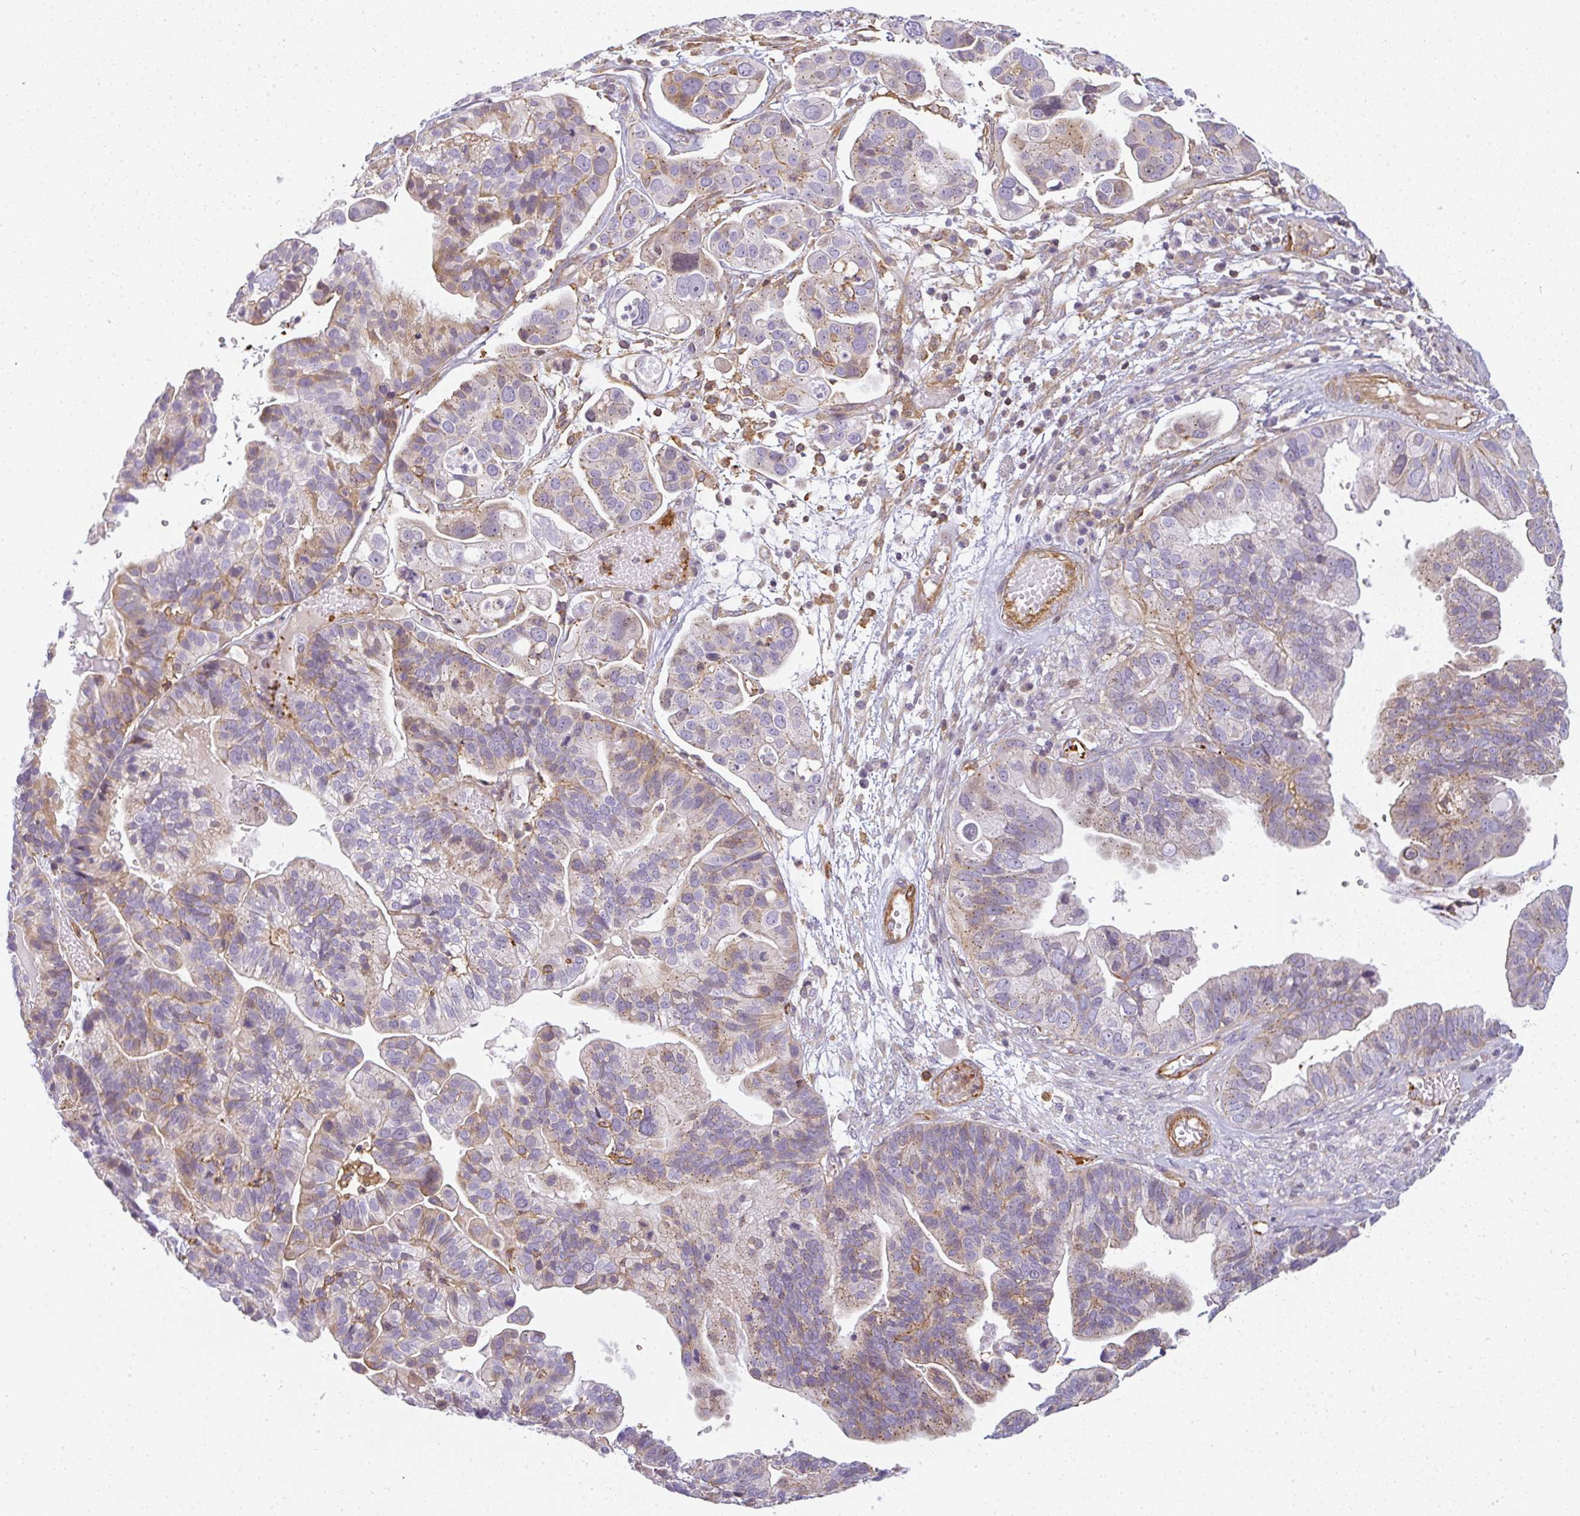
{"staining": {"intensity": "weak", "quantity": "25%-75%", "location": "cytoplasmic/membranous"}, "tissue": "ovarian cancer", "cell_type": "Tumor cells", "image_type": "cancer", "snomed": [{"axis": "morphology", "description": "Cystadenocarcinoma, serous, NOS"}, {"axis": "topography", "description": "Ovary"}], "caption": "Ovarian cancer was stained to show a protein in brown. There is low levels of weak cytoplasmic/membranous expression in approximately 25%-75% of tumor cells. (DAB (3,3'-diaminobenzidine) = brown stain, brightfield microscopy at high magnification).", "gene": "SULF1", "patient": {"sex": "female", "age": 56}}